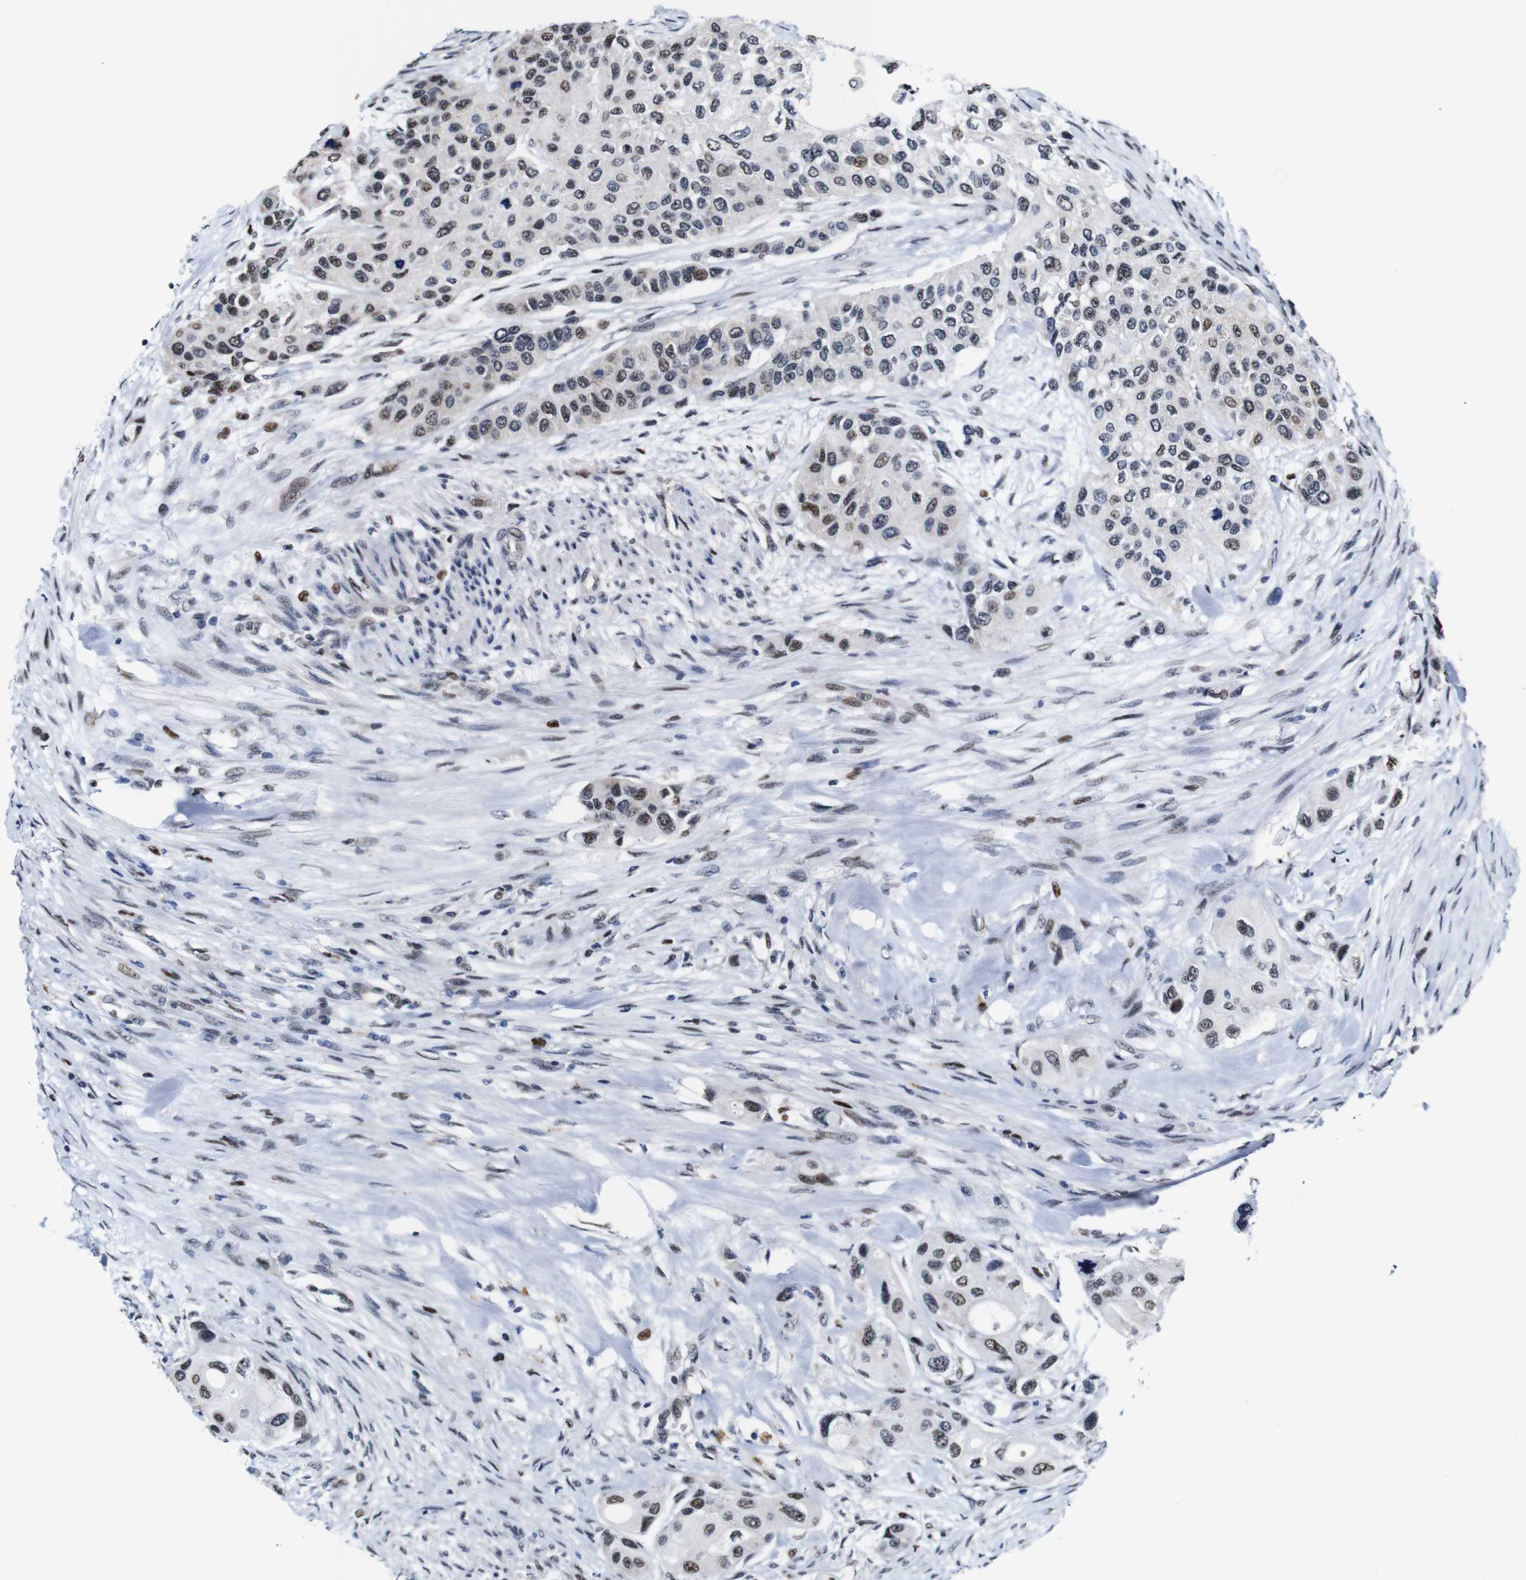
{"staining": {"intensity": "weak", "quantity": "25%-75%", "location": "nuclear"}, "tissue": "urothelial cancer", "cell_type": "Tumor cells", "image_type": "cancer", "snomed": [{"axis": "morphology", "description": "Urothelial carcinoma, High grade"}, {"axis": "topography", "description": "Urinary bladder"}], "caption": "A high-resolution photomicrograph shows immunohistochemistry (IHC) staining of urothelial cancer, which reveals weak nuclear expression in about 25%-75% of tumor cells. (IHC, brightfield microscopy, high magnification).", "gene": "GATA6", "patient": {"sex": "female", "age": 56}}